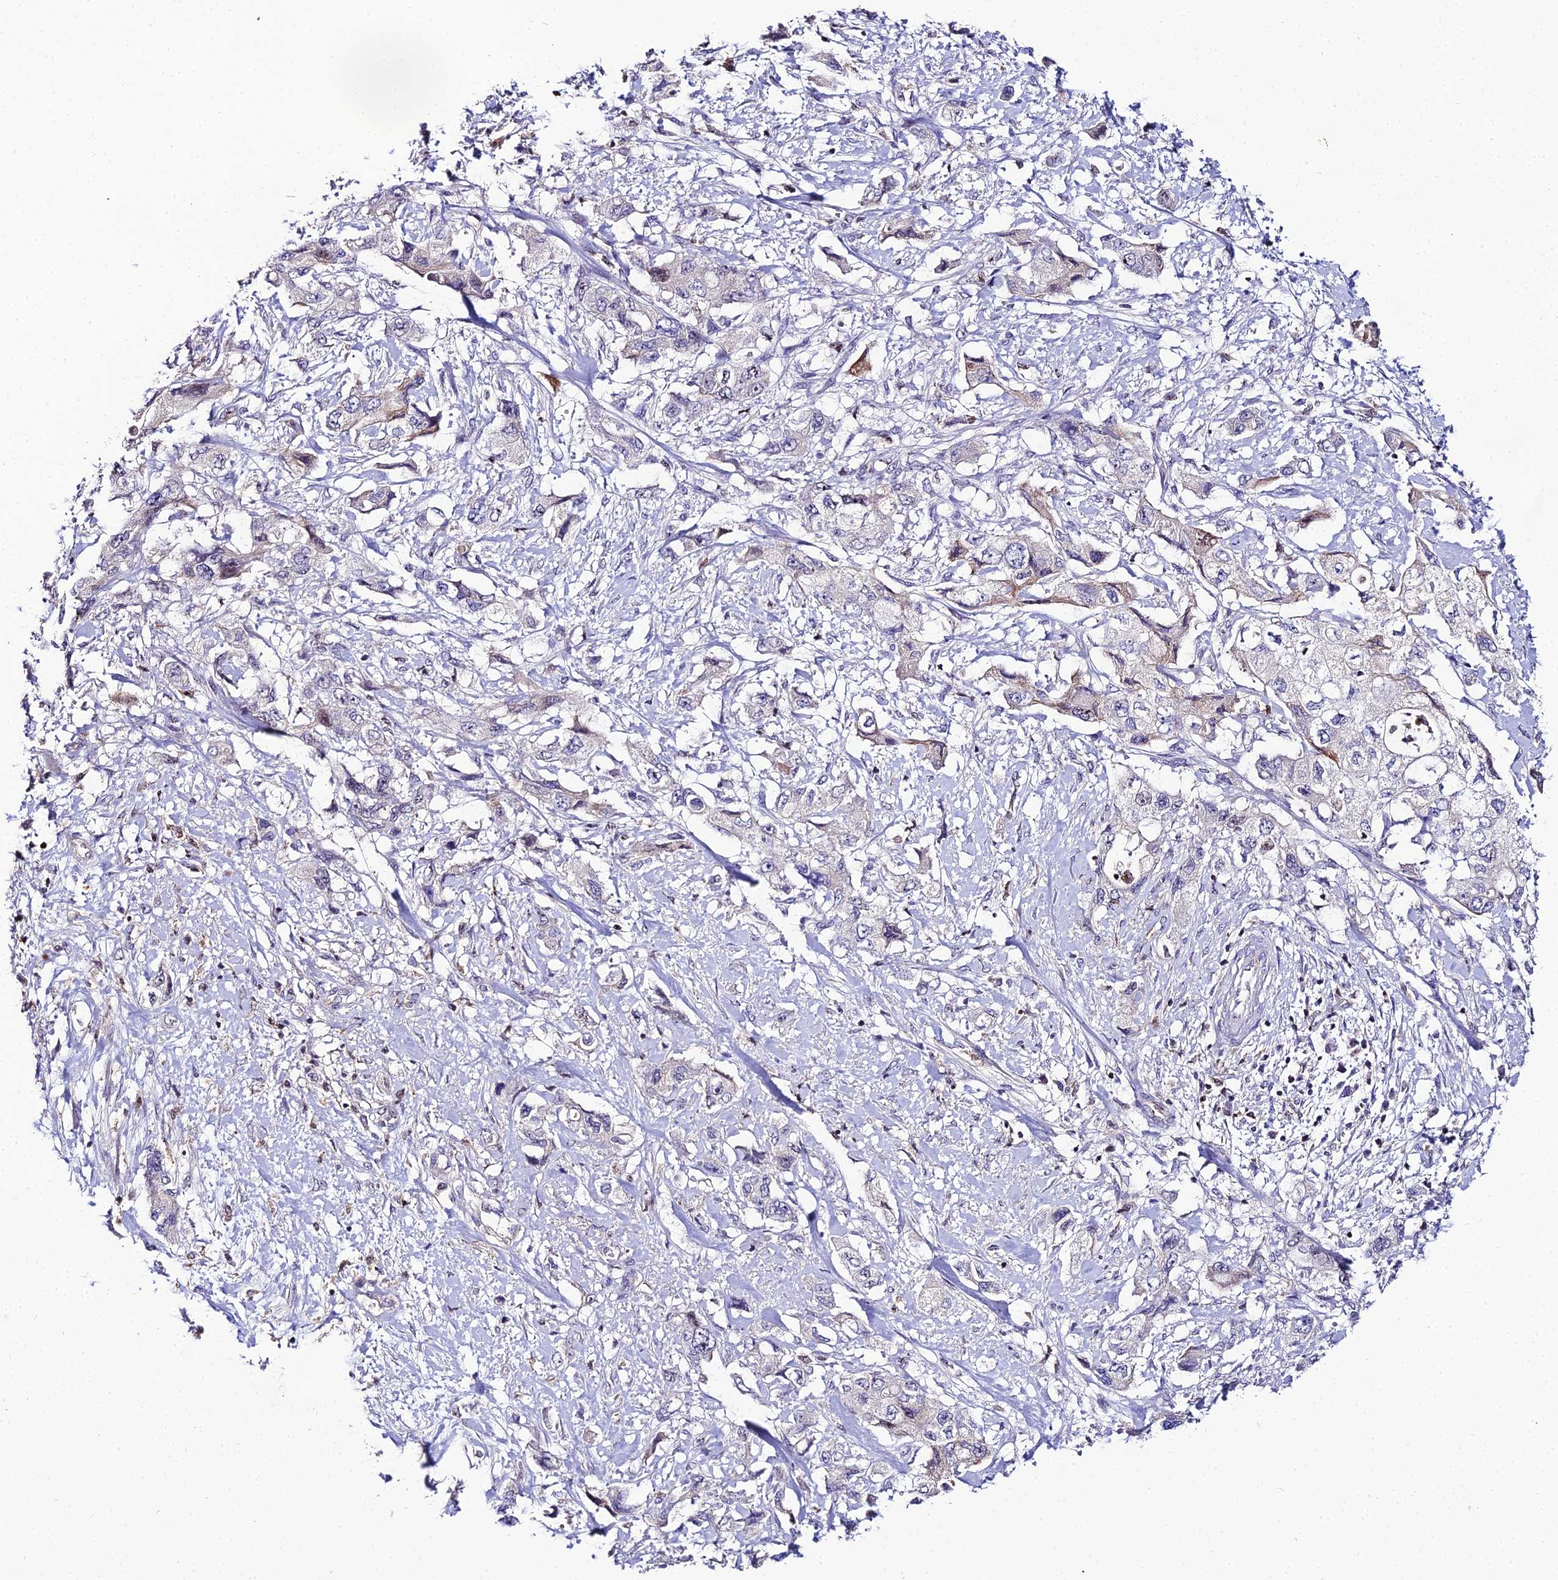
{"staining": {"intensity": "negative", "quantity": "none", "location": "none"}, "tissue": "pancreatic cancer", "cell_type": "Tumor cells", "image_type": "cancer", "snomed": [{"axis": "morphology", "description": "Adenocarcinoma, NOS"}, {"axis": "topography", "description": "Pancreas"}], "caption": "Tumor cells are negative for protein expression in human adenocarcinoma (pancreatic).", "gene": "SHQ1", "patient": {"sex": "female", "age": 73}}